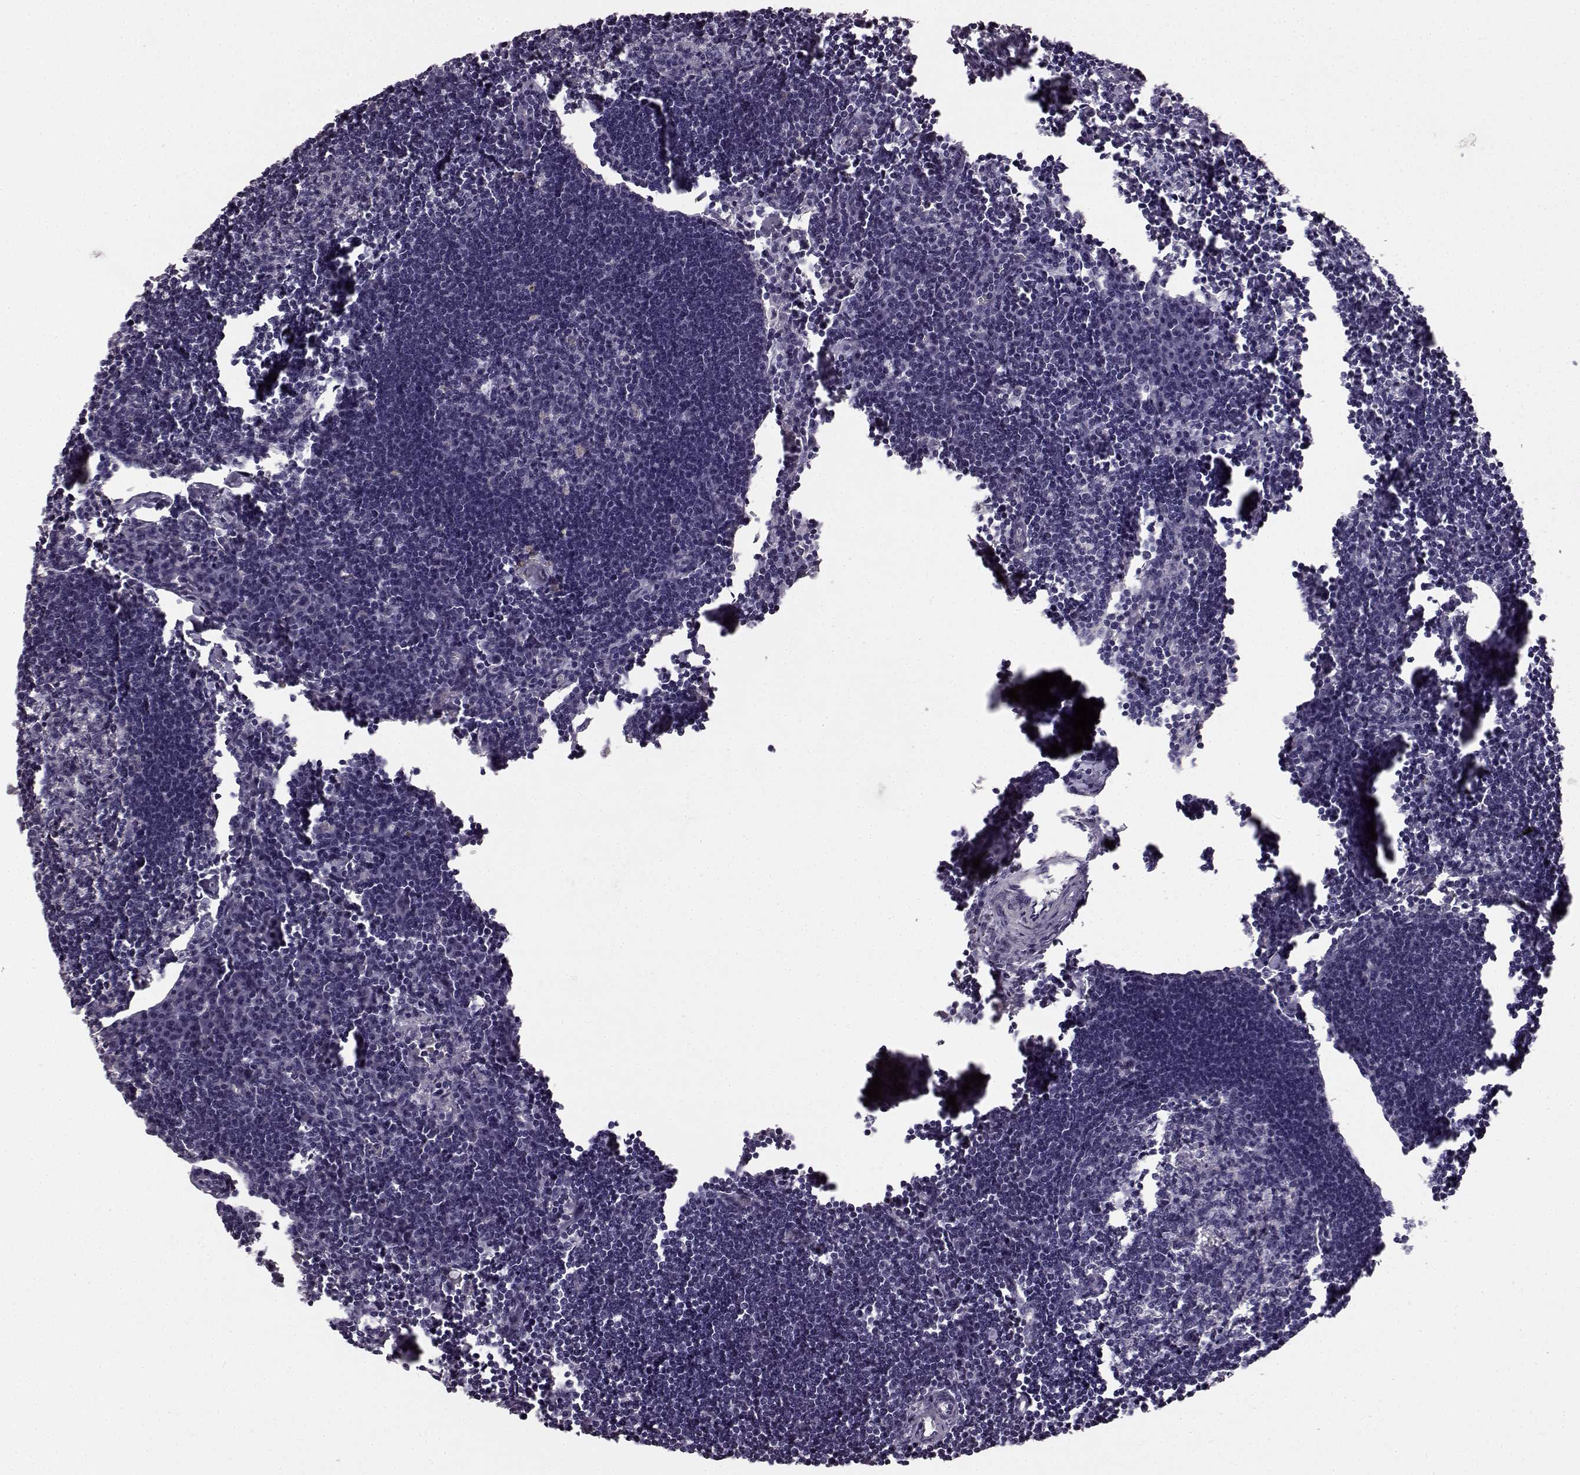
{"staining": {"intensity": "negative", "quantity": "none", "location": "none"}, "tissue": "lymph node", "cell_type": "Germinal center cells", "image_type": "normal", "snomed": [{"axis": "morphology", "description": "Normal tissue, NOS"}, {"axis": "topography", "description": "Lymph node"}], "caption": "DAB immunohistochemical staining of benign human lymph node reveals no significant expression in germinal center cells.", "gene": "KRT81", "patient": {"sex": "male", "age": 55}}